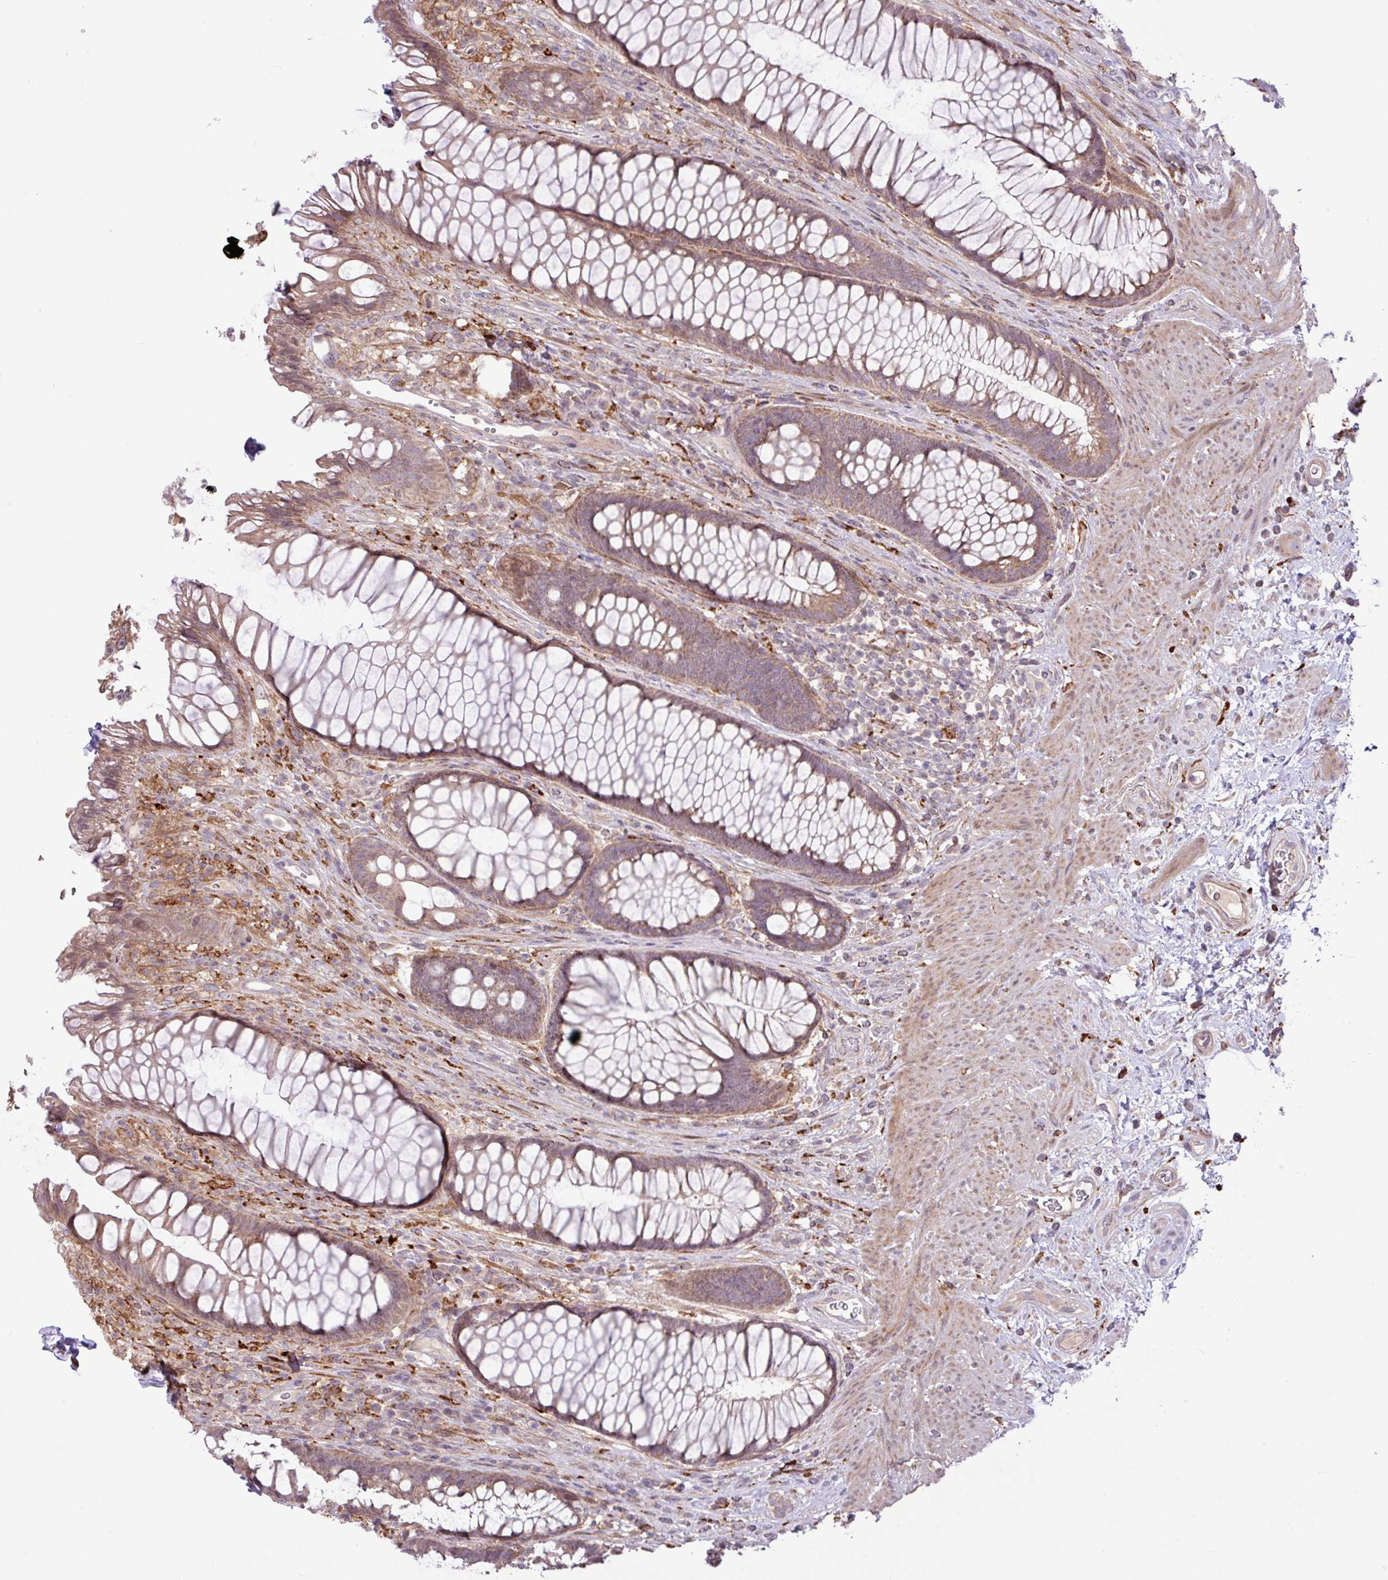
{"staining": {"intensity": "moderate", "quantity": ">75%", "location": "cytoplasmic/membranous"}, "tissue": "rectum", "cell_type": "Glandular cells", "image_type": "normal", "snomed": [{"axis": "morphology", "description": "Normal tissue, NOS"}, {"axis": "topography", "description": "Smooth muscle"}, {"axis": "topography", "description": "Rectum"}], "caption": "IHC micrograph of normal human rectum stained for a protein (brown), which demonstrates medium levels of moderate cytoplasmic/membranous positivity in approximately >75% of glandular cells.", "gene": "ARHGEF25", "patient": {"sex": "male", "age": 53}}